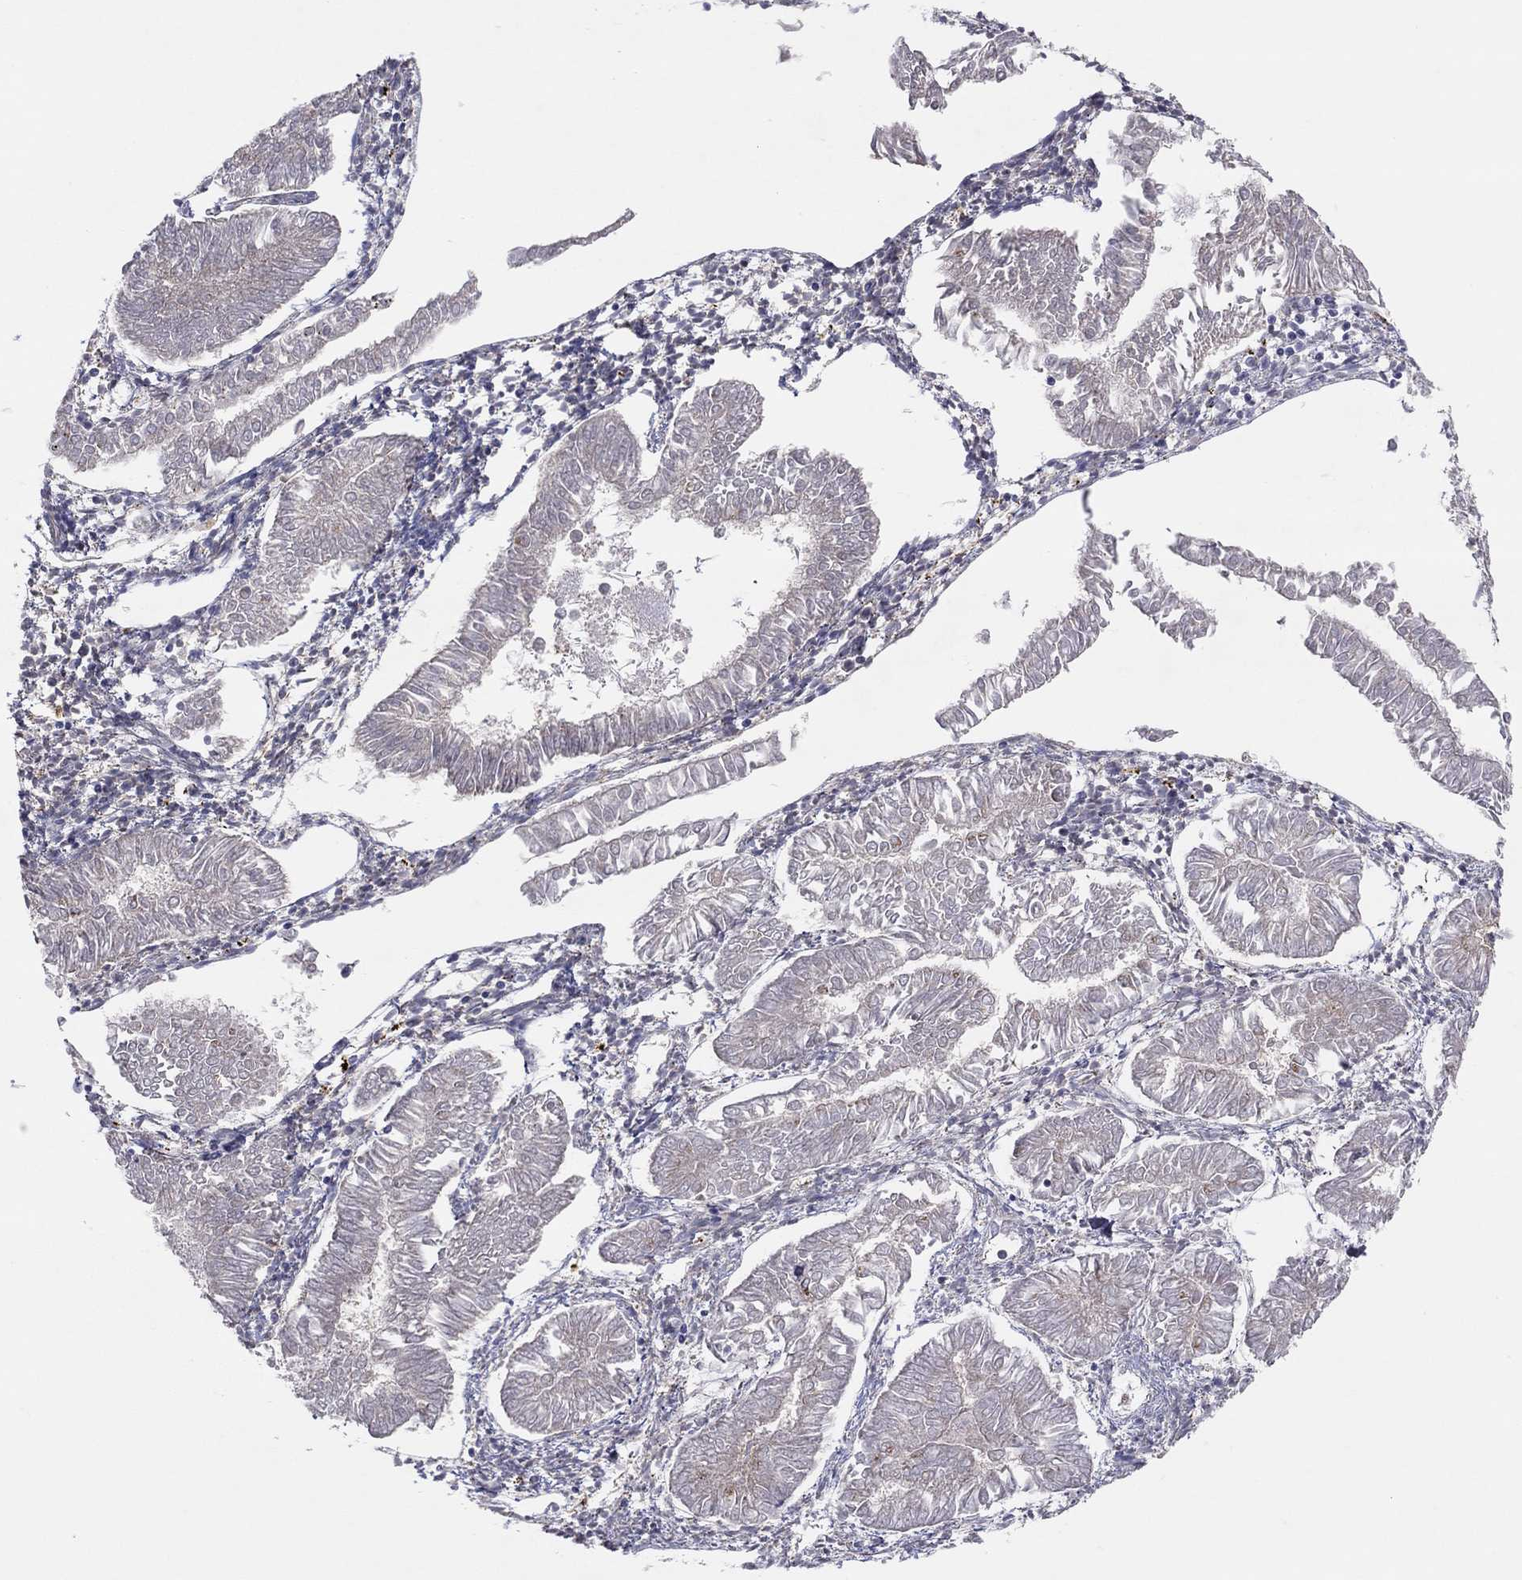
{"staining": {"intensity": "negative", "quantity": "none", "location": "none"}, "tissue": "endometrial cancer", "cell_type": "Tumor cells", "image_type": "cancer", "snomed": [{"axis": "morphology", "description": "Adenocarcinoma, NOS"}, {"axis": "topography", "description": "Endometrium"}], "caption": "This is an IHC micrograph of human endometrial cancer. There is no expression in tumor cells.", "gene": "CRACDL", "patient": {"sex": "female", "age": 53}}